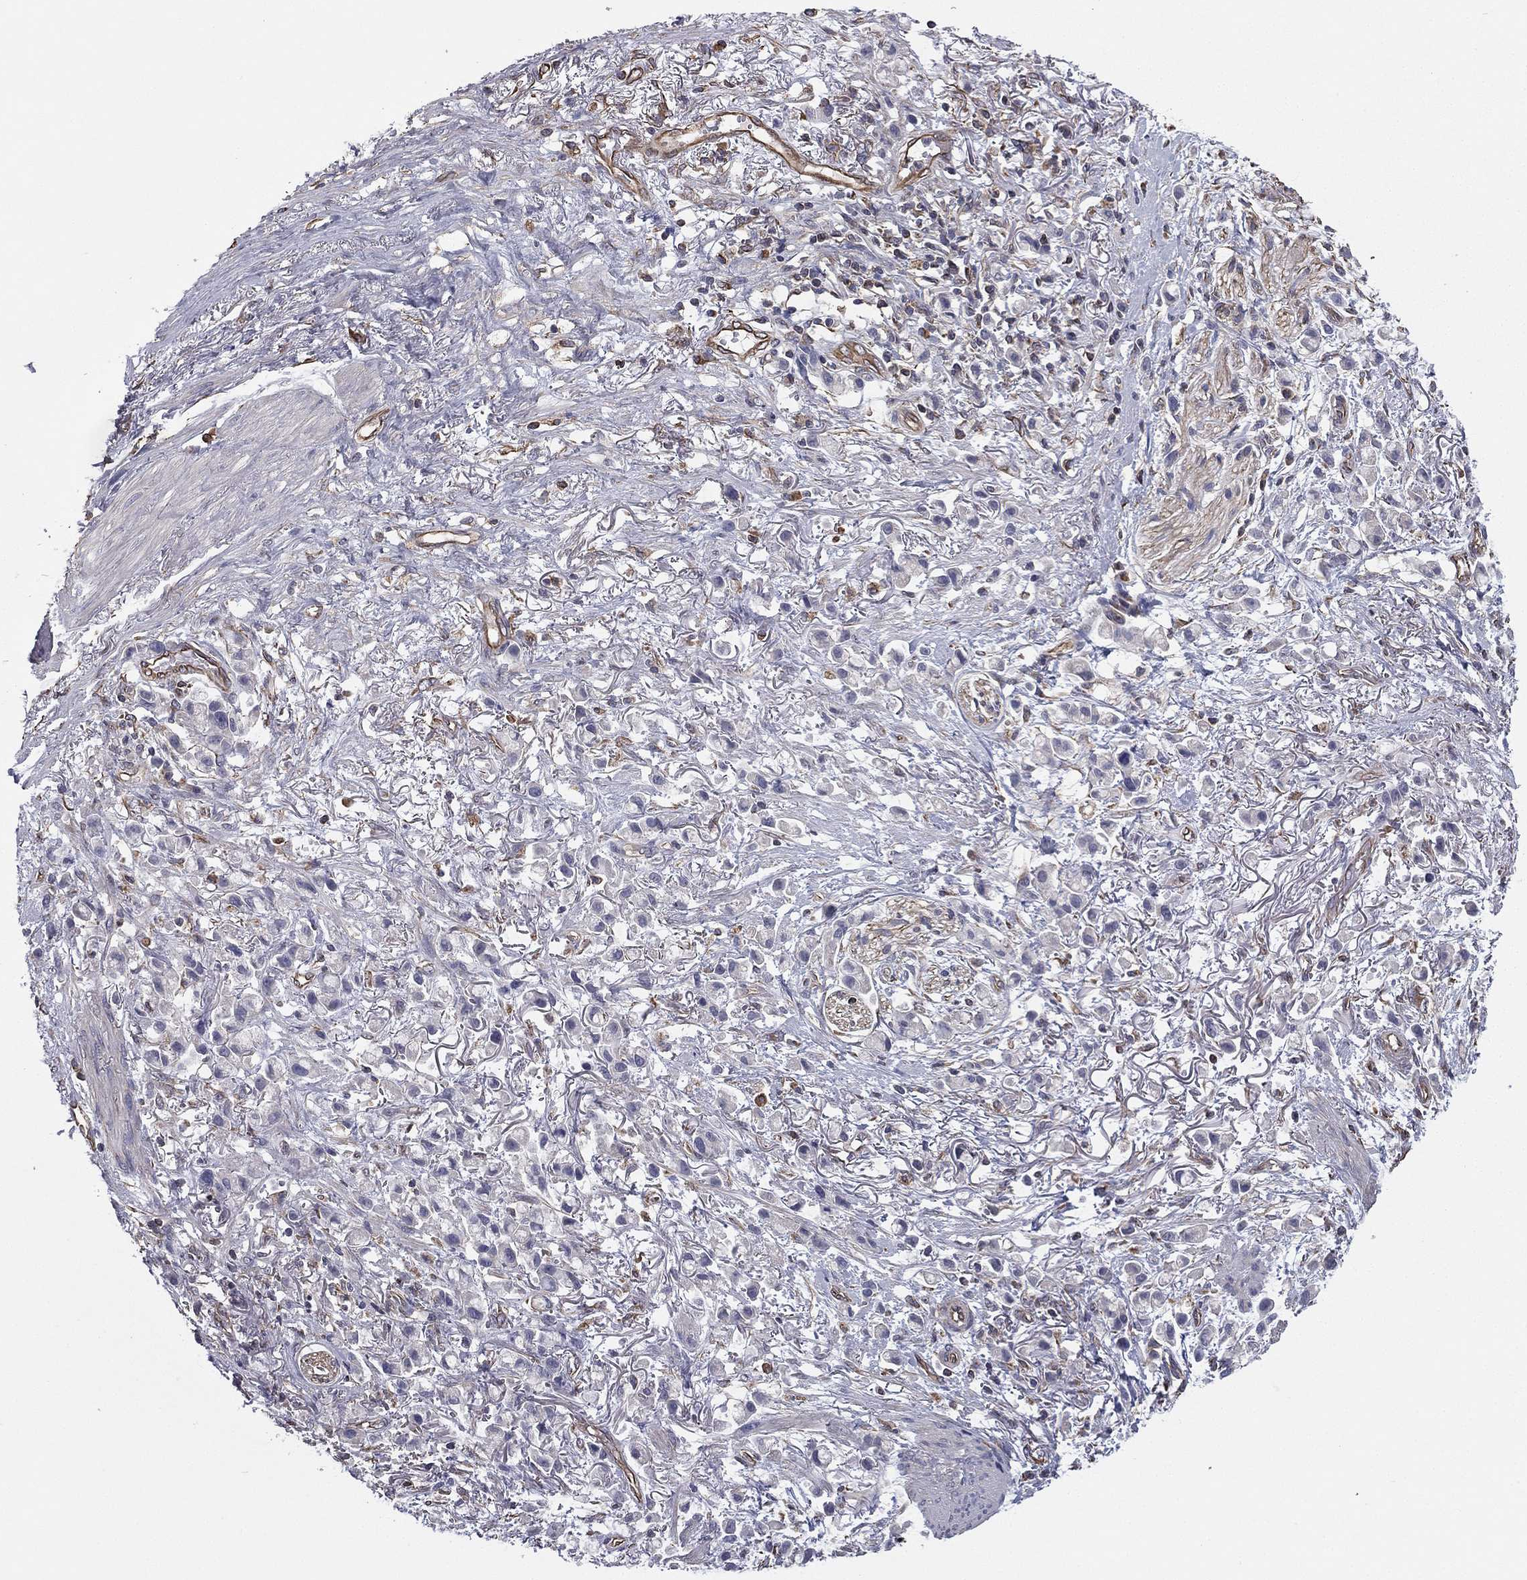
{"staining": {"intensity": "negative", "quantity": "none", "location": "none"}, "tissue": "stomach cancer", "cell_type": "Tumor cells", "image_type": "cancer", "snomed": [{"axis": "morphology", "description": "Adenocarcinoma, NOS"}, {"axis": "topography", "description": "Stomach"}], "caption": "Tumor cells show no significant staining in stomach adenocarcinoma.", "gene": "SCUBE1", "patient": {"sex": "female", "age": 81}}